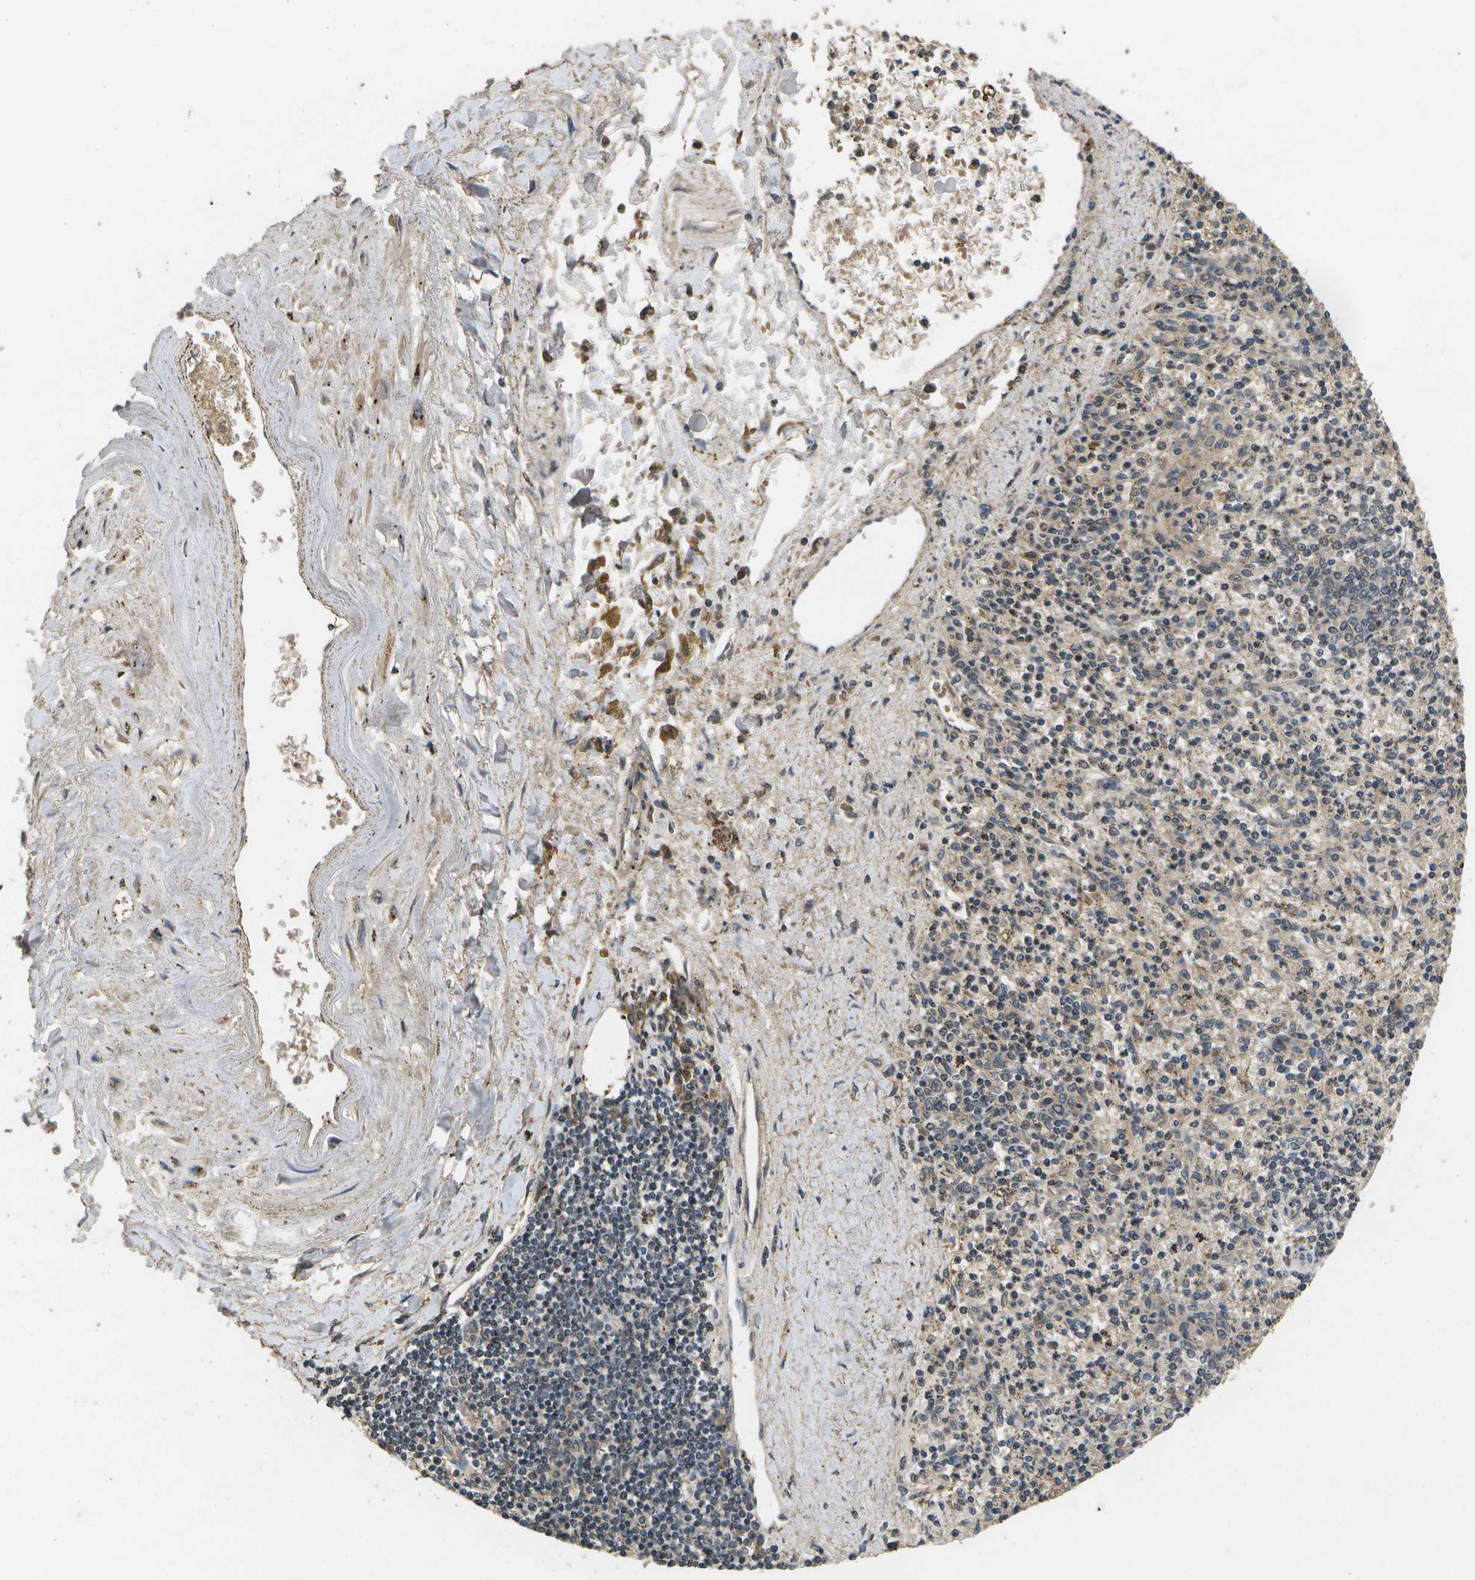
{"staining": {"intensity": "weak", "quantity": ">75%", "location": "cytoplasmic/membranous"}, "tissue": "spleen", "cell_type": "Cells in red pulp", "image_type": "normal", "snomed": [{"axis": "morphology", "description": "Normal tissue, NOS"}, {"axis": "topography", "description": "Spleen"}], "caption": "Protein staining of unremarkable spleen exhibits weak cytoplasmic/membranous expression in approximately >75% of cells in red pulp. Immunohistochemistry (ihc) stains the protein of interest in brown and the nuclei are stained blue.", "gene": "ALAS1", "patient": {"sex": "male", "age": 72}}